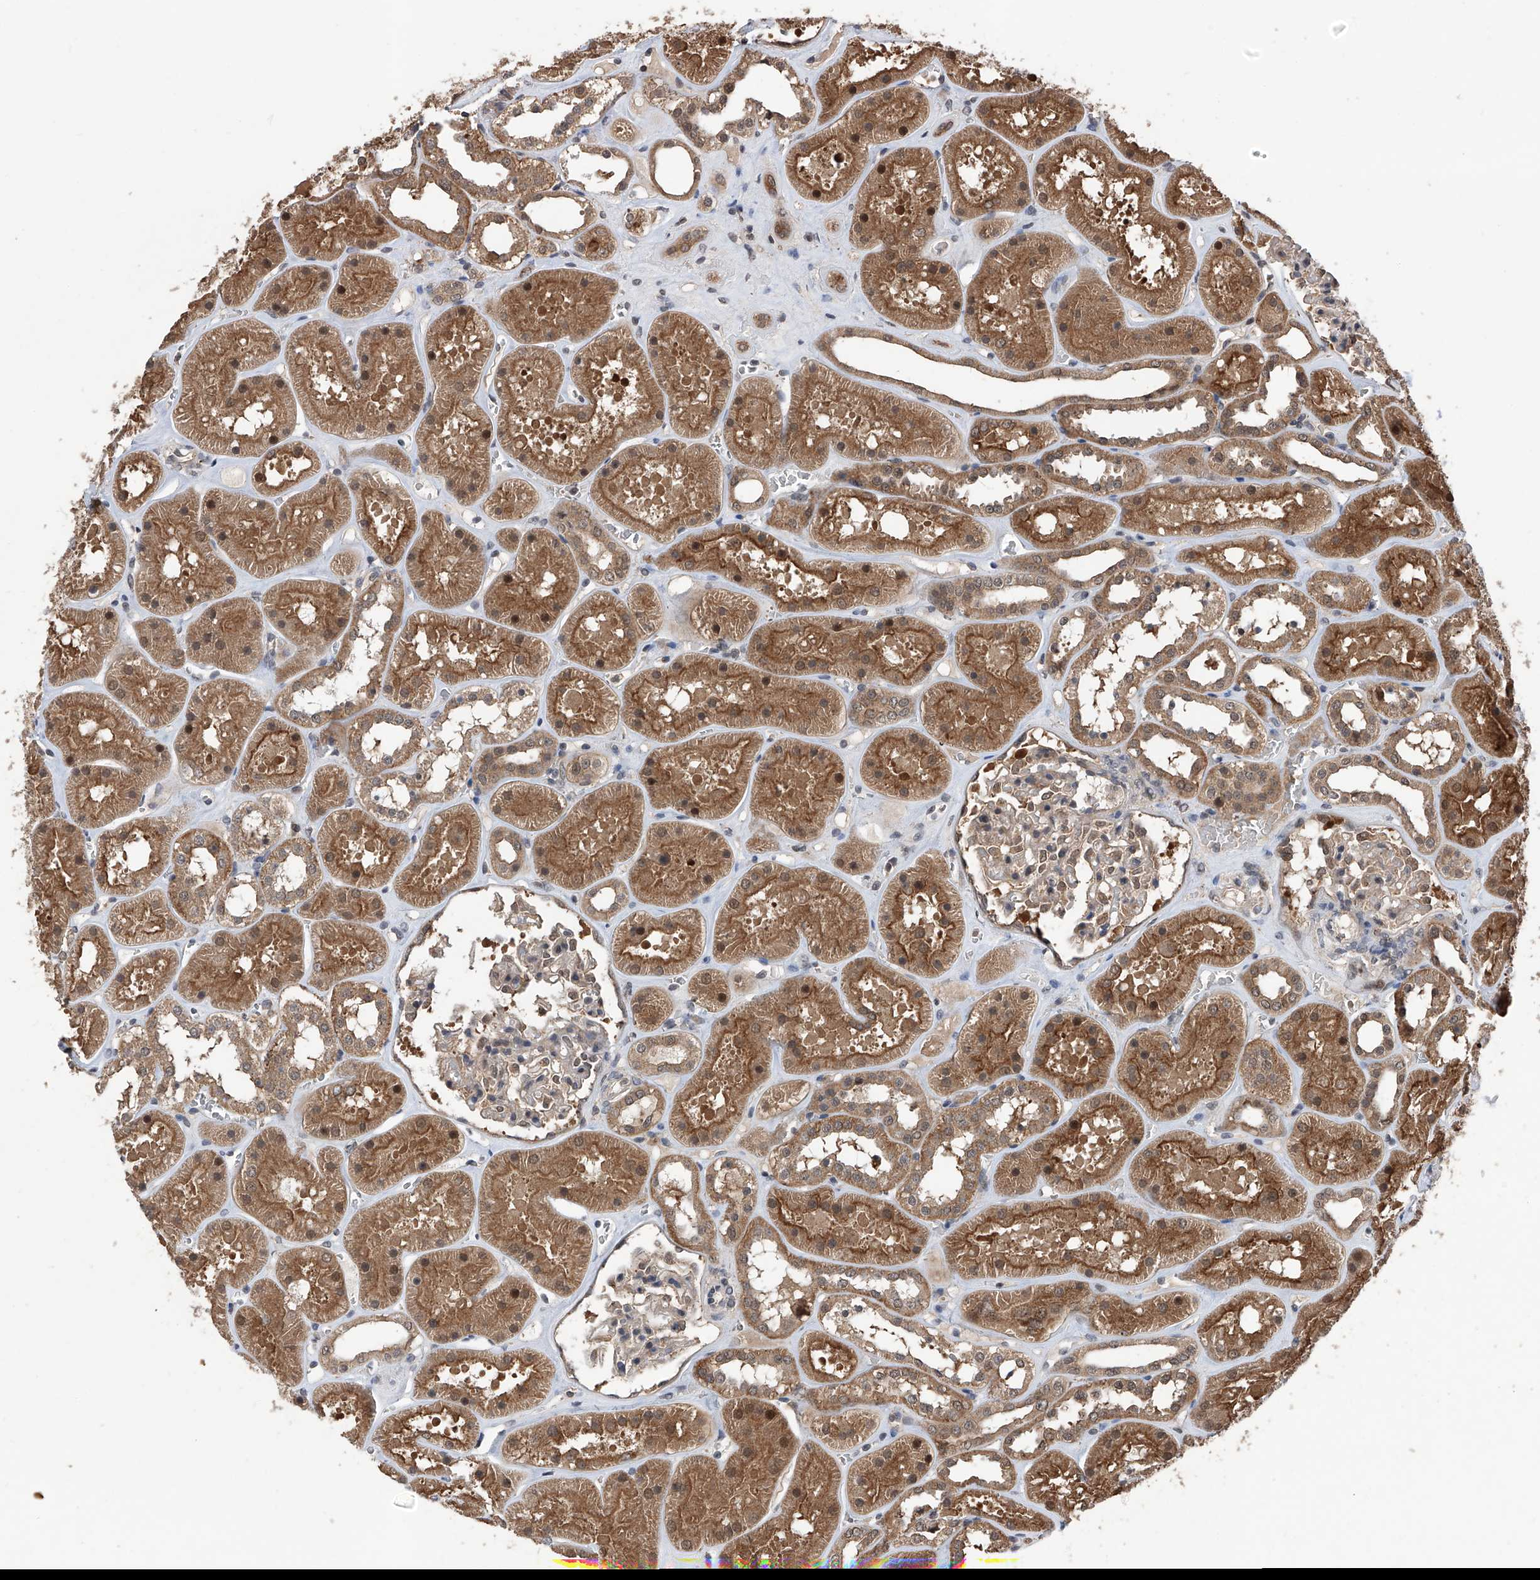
{"staining": {"intensity": "moderate", "quantity": "<25%", "location": "cytoplasmic/membranous,nuclear"}, "tissue": "kidney", "cell_type": "Cells in glomeruli", "image_type": "normal", "snomed": [{"axis": "morphology", "description": "Normal tissue, NOS"}, {"axis": "topography", "description": "Kidney"}], "caption": "Immunohistochemical staining of normal kidney exhibits low levels of moderate cytoplasmic/membranous,nuclear positivity in about <25% of cells in glomeruli. The protein of interest is stained brown, and the nuclei are stained in blue (DAB IHC with brightfield microscopy, high magnification).", "gene": "LYSMD4", "patient": {"sex": "female", "age": 41}}